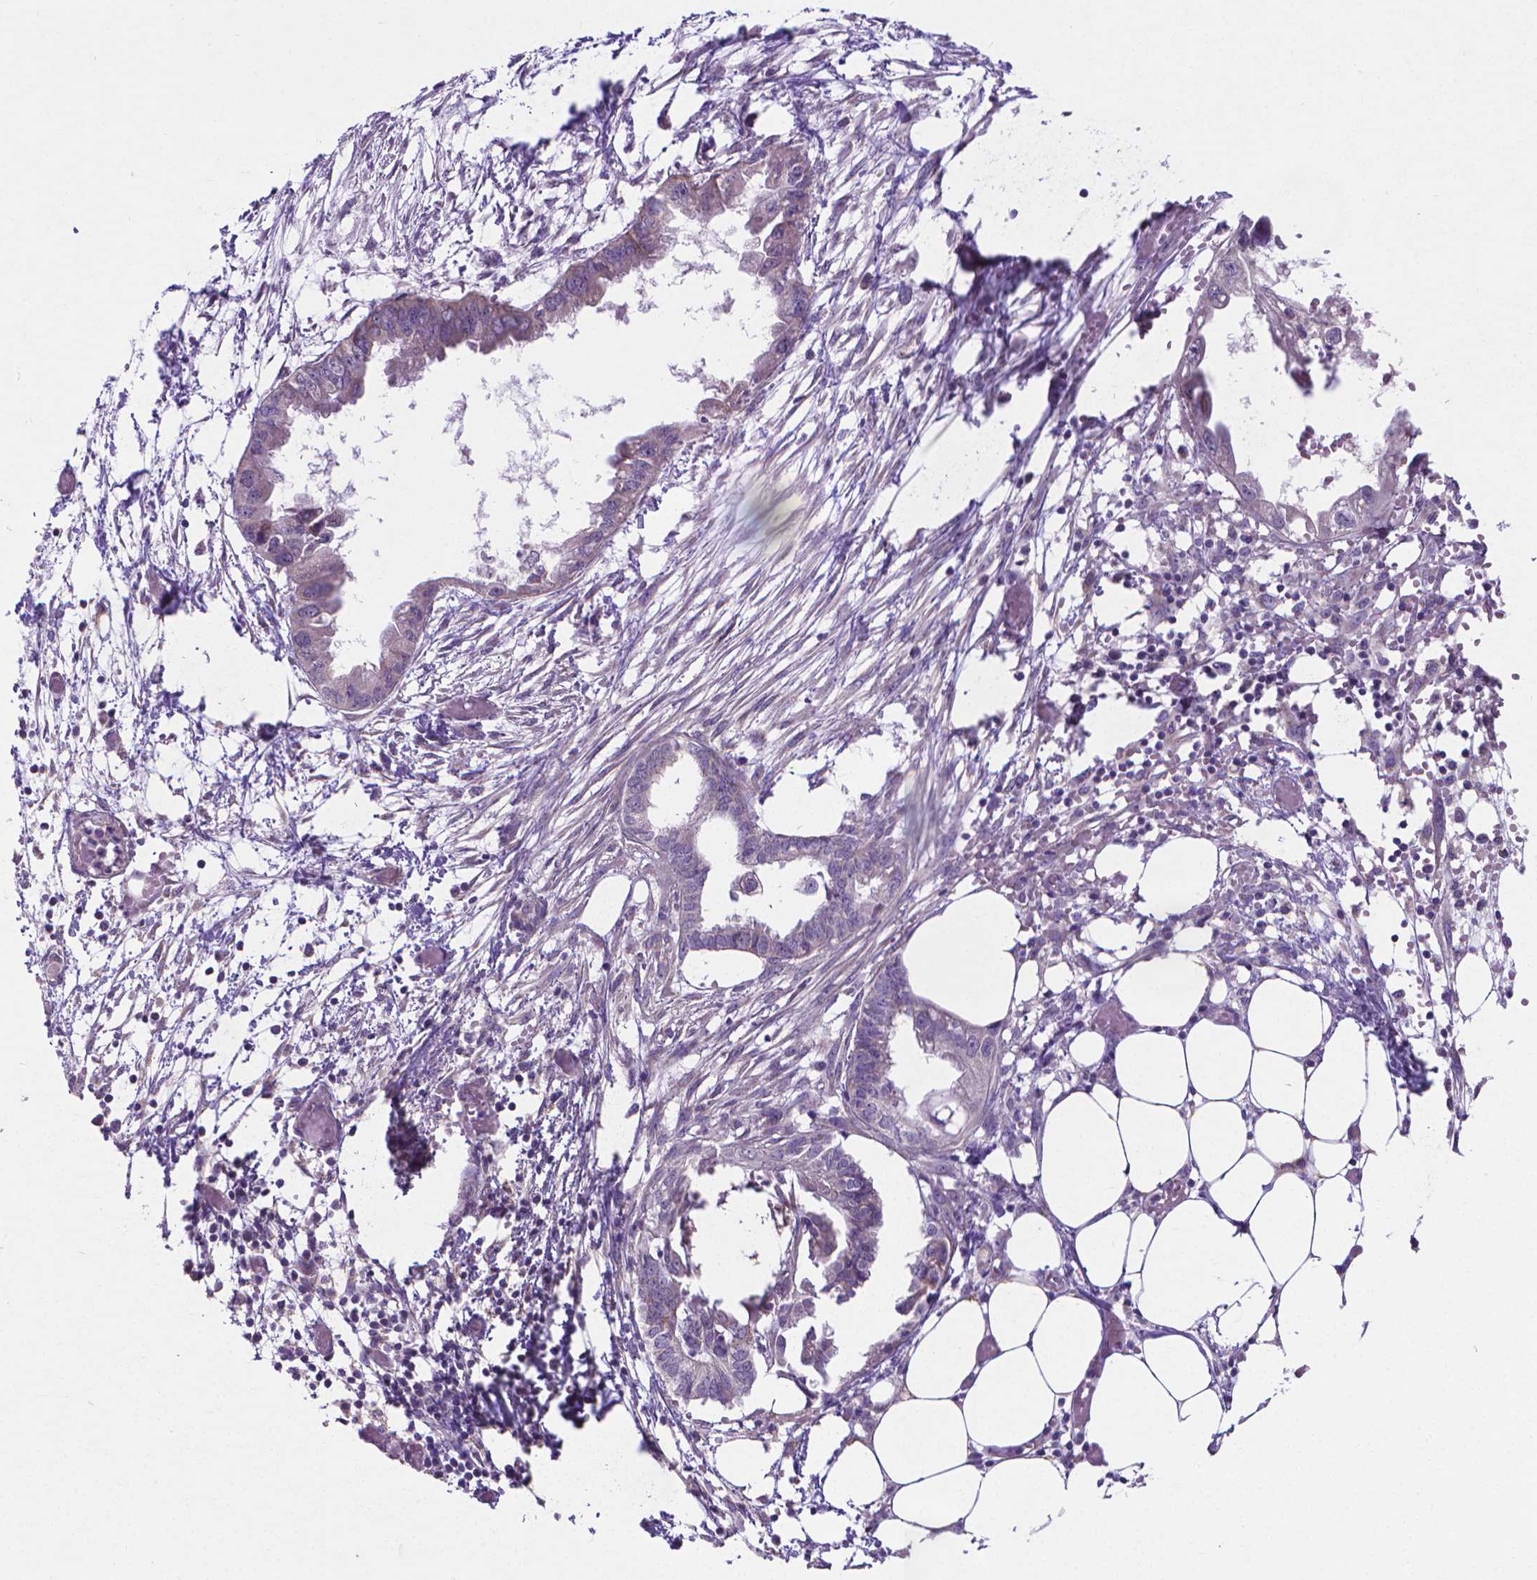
{"staining": {"intensity": "negative", "quantity": "none", "location": "none"}, "tissue": "endometrial cancer", "cell_type": "Tumor cells", "image_type": "cancer", "snomed": [{"axis": "morphology", "description": "Adenocarcinoma, NOS"}, {"axis": "morphology", "description": "Adenocarcinoma, metastatic, NOS"}, {"axis": "topography", "description": "Adipose tissue"}, {"axis": "topography", "description": "Endometrium"}], "caption": "High magnification brightfield microscopy of endometrial cancer stained with DAB (3,3'-diaminobenzidine) (brown) and counterstained with hematoxylin (blue): tumor cells show no significant expression.", "gene": "GPR63", "patient": {"sex": "female", "age": 67}}